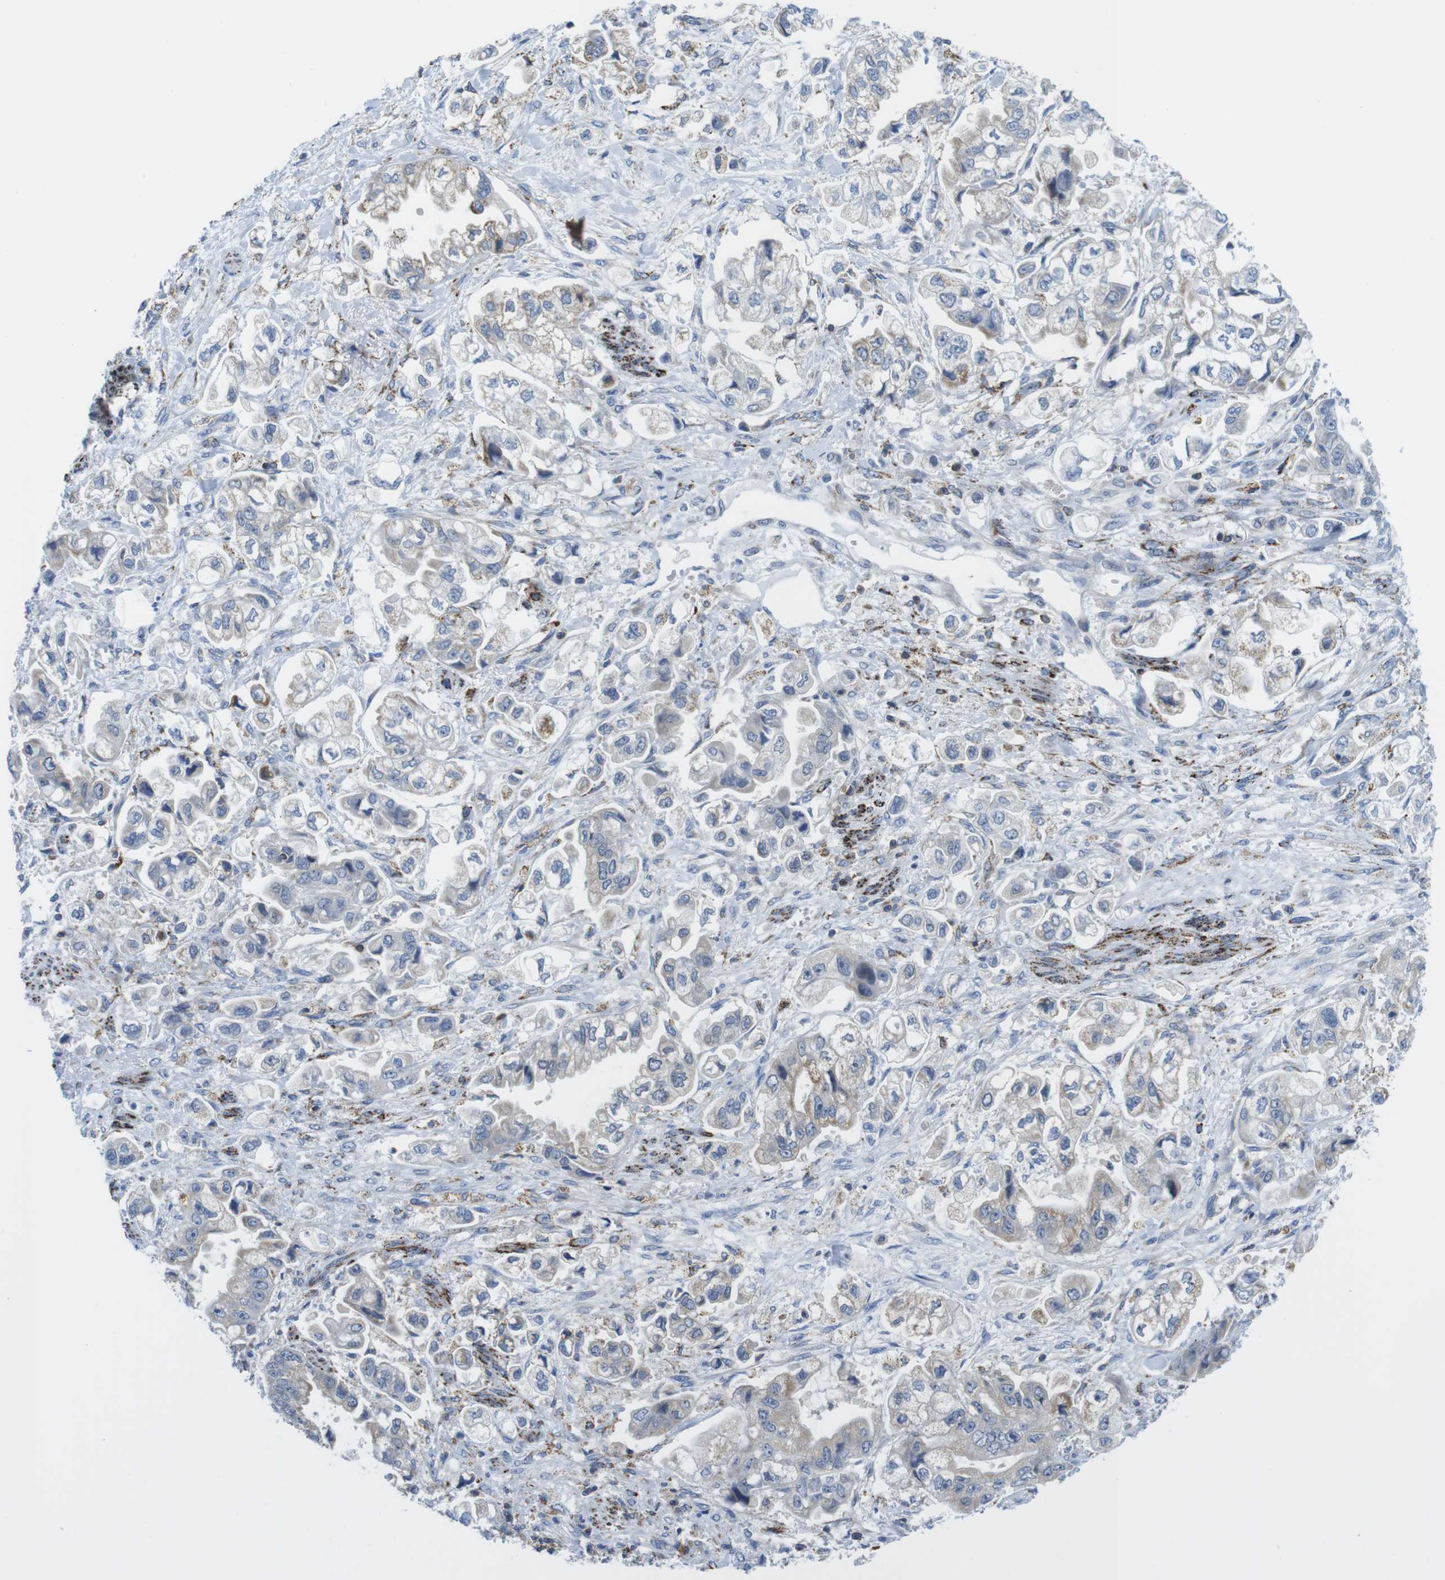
{"staining": {"intensity": "negative", "quantity": "none", "location": "none"}, "tissue": "stomach cancer", "cell_type": "Tumor cells", "image_type": "cancer", "snomed": [{"axis": "morphology", "description": "Normal tissue, NOS"}, {"axis": "morphology", "description": "Adenocarcinoma, NOS"}, {"axis": "topography", "description": "Stomach"}], "caption": "The image reveals no significant expression in tumor cells of adenocarcinoma (stomach).", "gene": "KCNE3", "patient": {"sex": "male", "age": 62}}